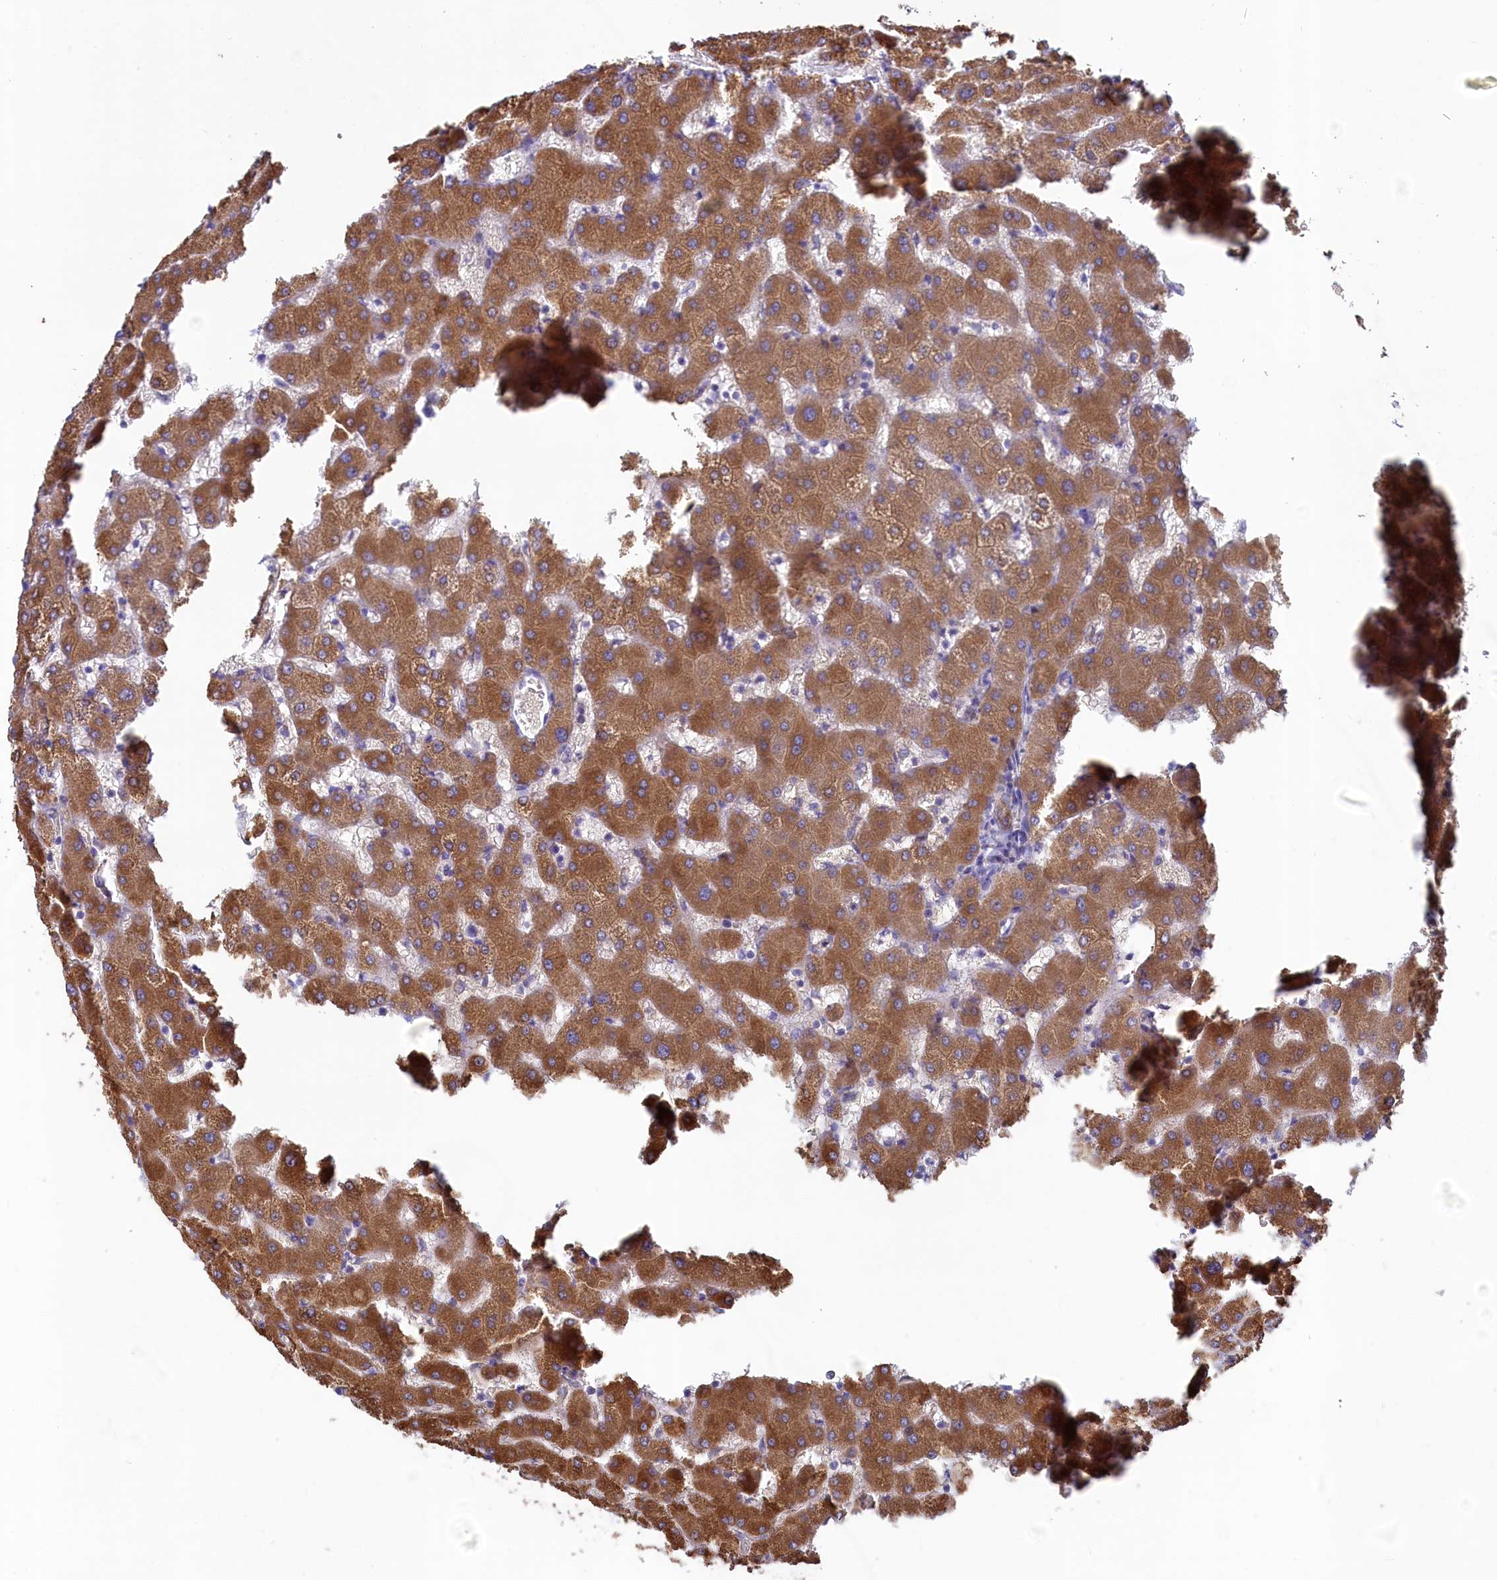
{"staining": {"intensity": "moderate", "quantity": ">75%", "location": "cytoplasmic/membranous"}, "tissue": "liver", "cell_type": "Cholangiocytes", "image_type": "normal", "snomed": [{"axis": "morphology", "description": "Normal tissue, NOS"}, {"axis": "topography", "description": "Liver"}], "caption": "IHC staining of normal liver, which displays medium levels of moderate cytoplasmic/membranous staining in about >75% of cholangiocytes indicating moderate cytoplasmic/membranous protein staining. The staining was performed using DAB (3,3'-diaminobenzidine) (brown) for protein detection and nuclei were counterstained in hematoxylin (blue).", "gene": "SPATA2L", "patient": {"sex": "female", "age": 63}}